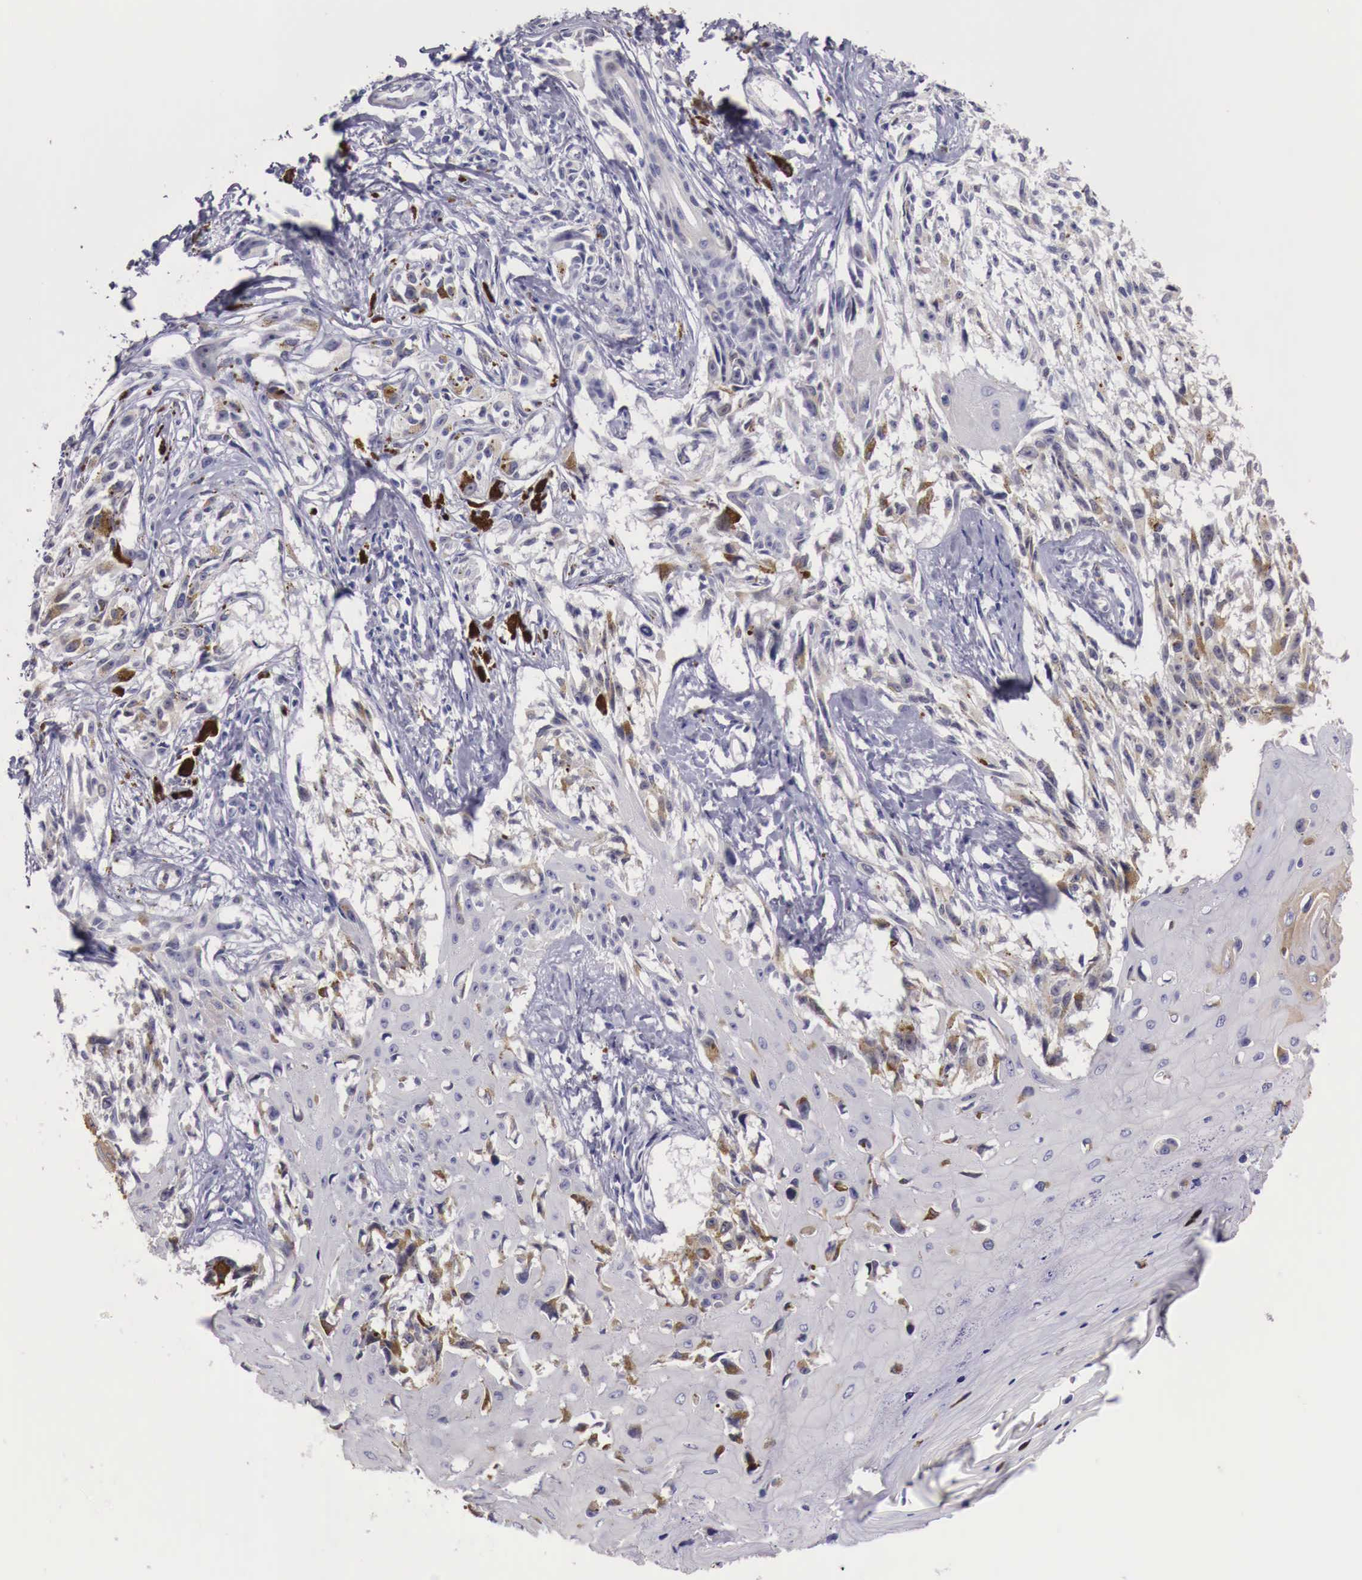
{"staining": {"intensity": "negative", "quantity": "none", "location": "none"}, "tissue": "melanoma", "cell_type": "Tumor cells", "image_type": "cancer", "snomed": [{"axis": "morphology", "description": "Malignant melanoma, NOS"}, {"axis": "topography", "description": "Skin"}], "caption": "Immunohistochemistry micrograph of human malignant melanoma stained for a protein (brown), which displays no expression in tumor cells.", "gene": "ENOX2", "patient": {"sex": "female", "age": 82}}